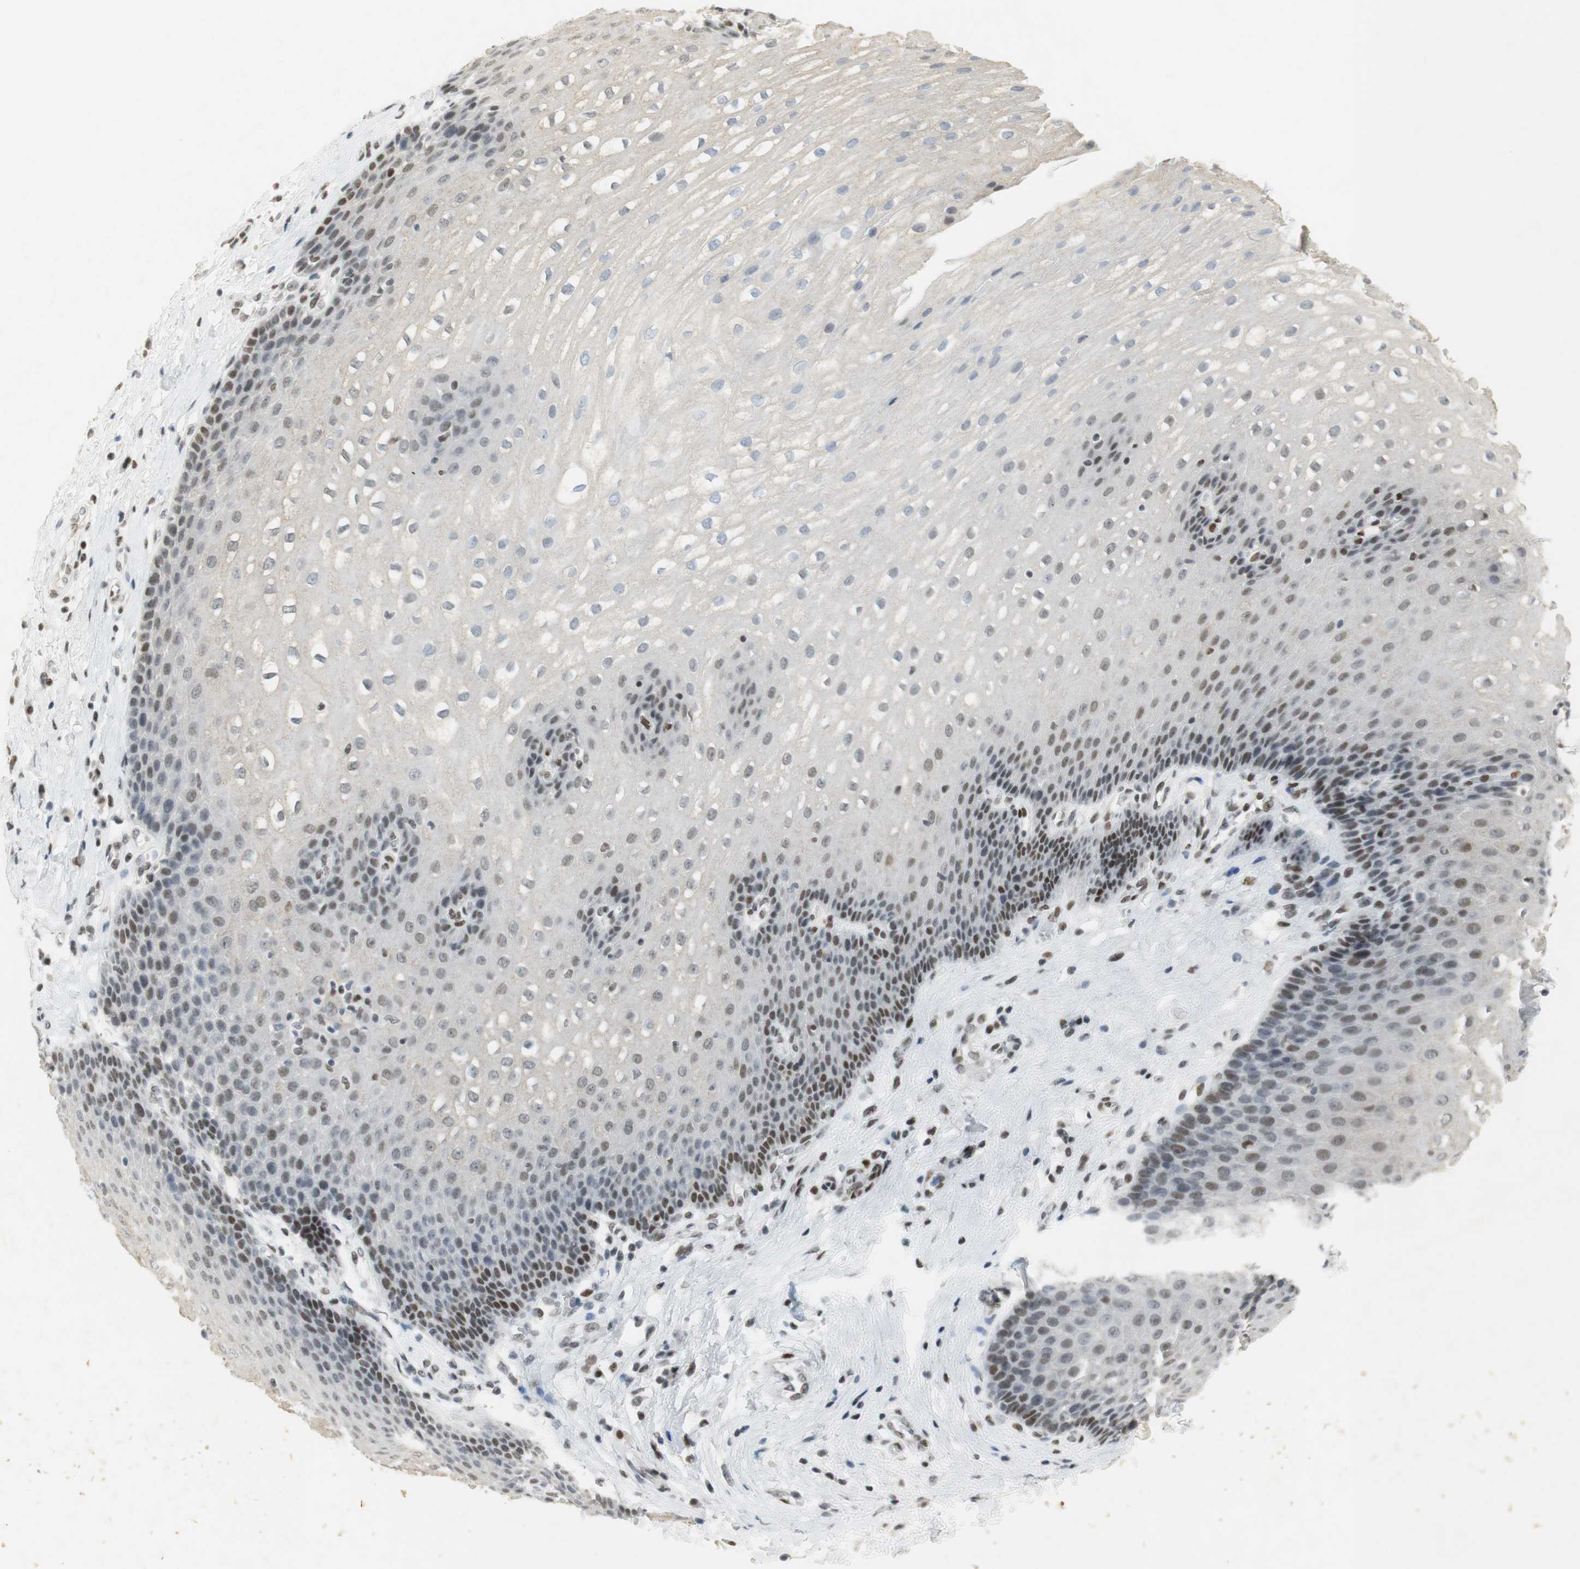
{"staining": {"intensity": "weak", "quantity": "25%-75%", "location": "nuclear"}, "tissue": "esophagus", "cell_type": "Squamous epithelial cells", "image_type": "normal", "snomed": [{"axis": "morphology", "description": "Normal tissue, NOS"}, {"axis": "topography", "description": "Esophagus"}], "caption": "This histopathology image exhibits immunohistochemistry (IHC) staining of benign esophagus, with low weak nuclear staining in approximately 25%-75% of squamous epithelial cells.", "gene": "BMI1", "patient": {"sex": "male", "age": 48}}